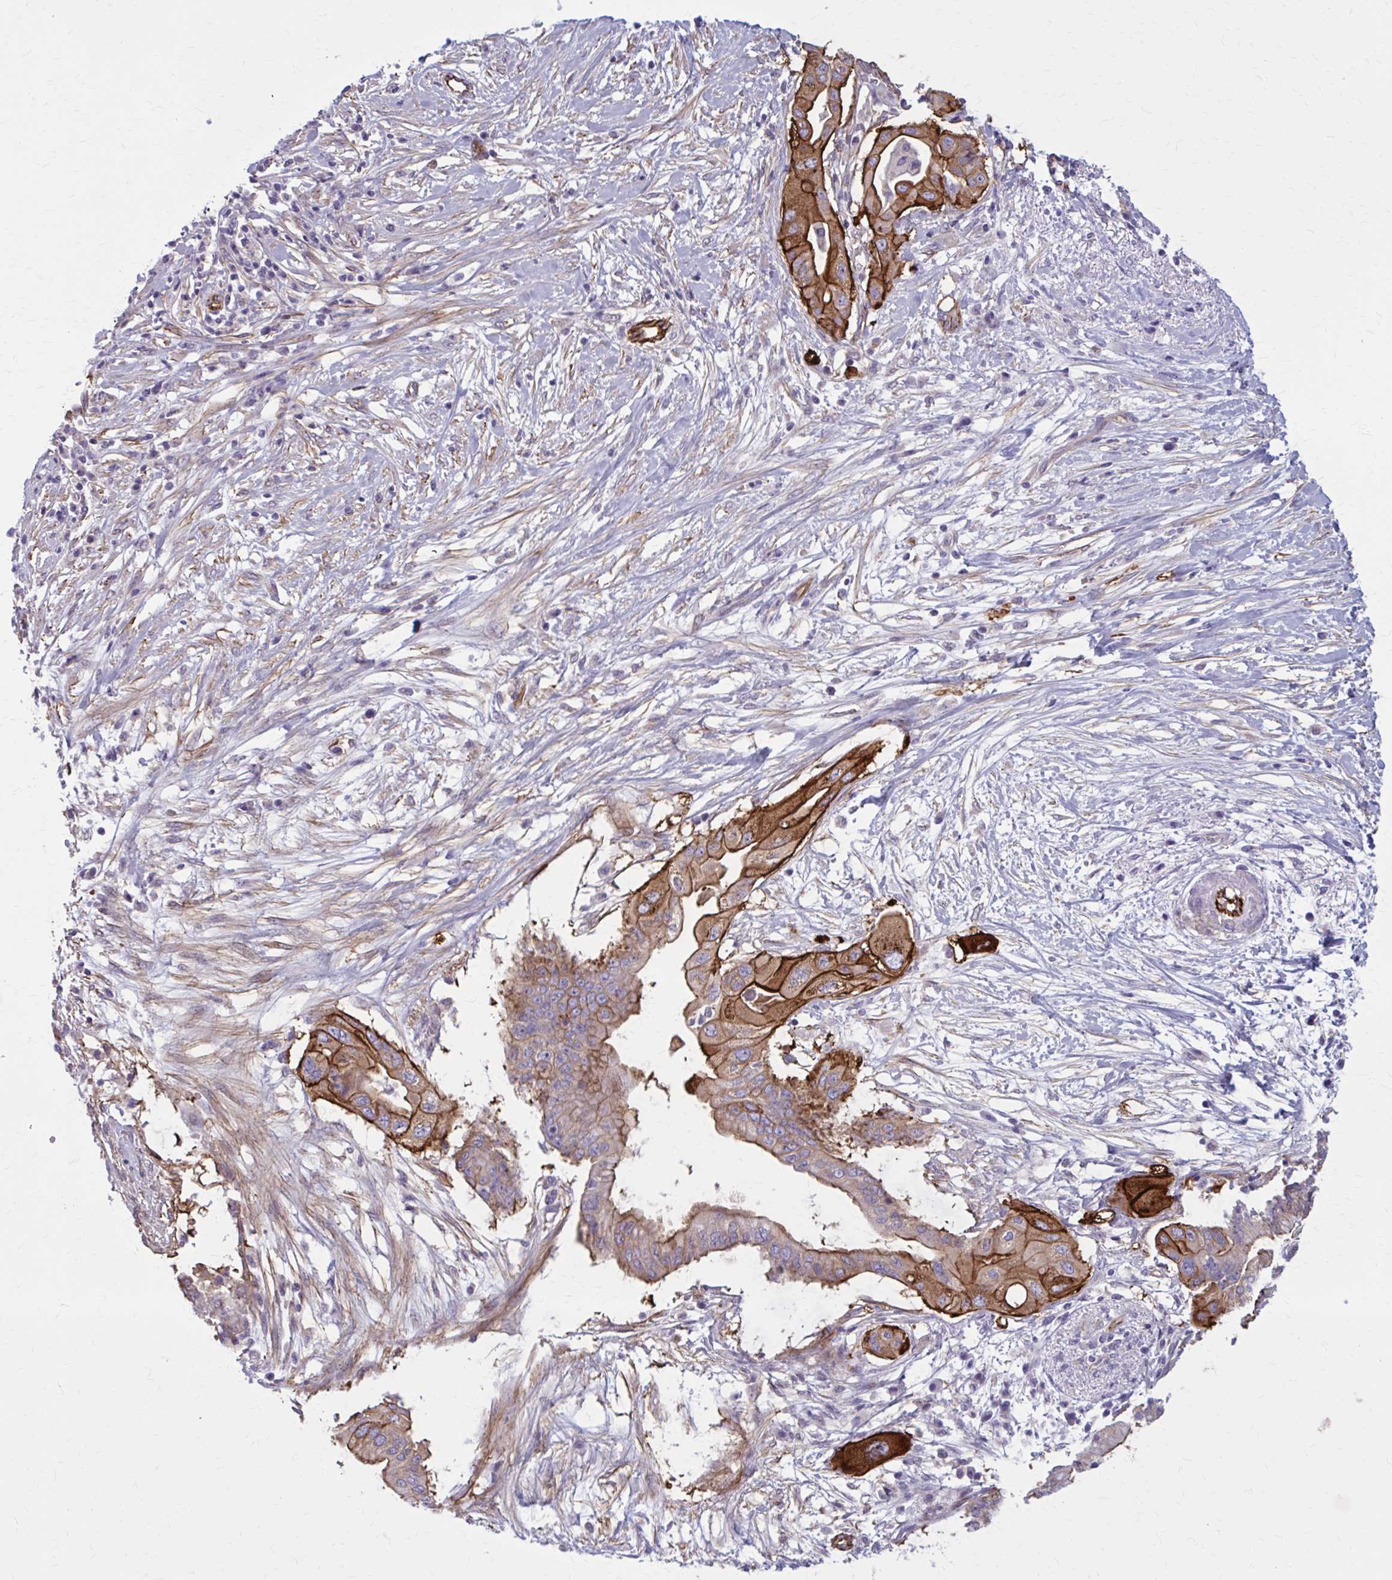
{"staining": {"intensity": "strong", "quantity": "25%-75%", "location": "cytoplasmic/membranous"}, "tissue": "pancreatic cancer", "cell_type": "Tumor cells", "image_type": "cancer", "snomed": [{"axis": "morphology", "description": "Adenocarcinoma, NOS"}, {"axis": "topography", "description": "Pancreas"}], "caption": "Brown immunohistochemical staining in human pancreatic cancer reveals strong cytoplasmic/membranous positivity in approximately 25%-75% of tumor cells.", "gene": "ZDHHC7", "patient": {"sex": "male", "age": 68}}